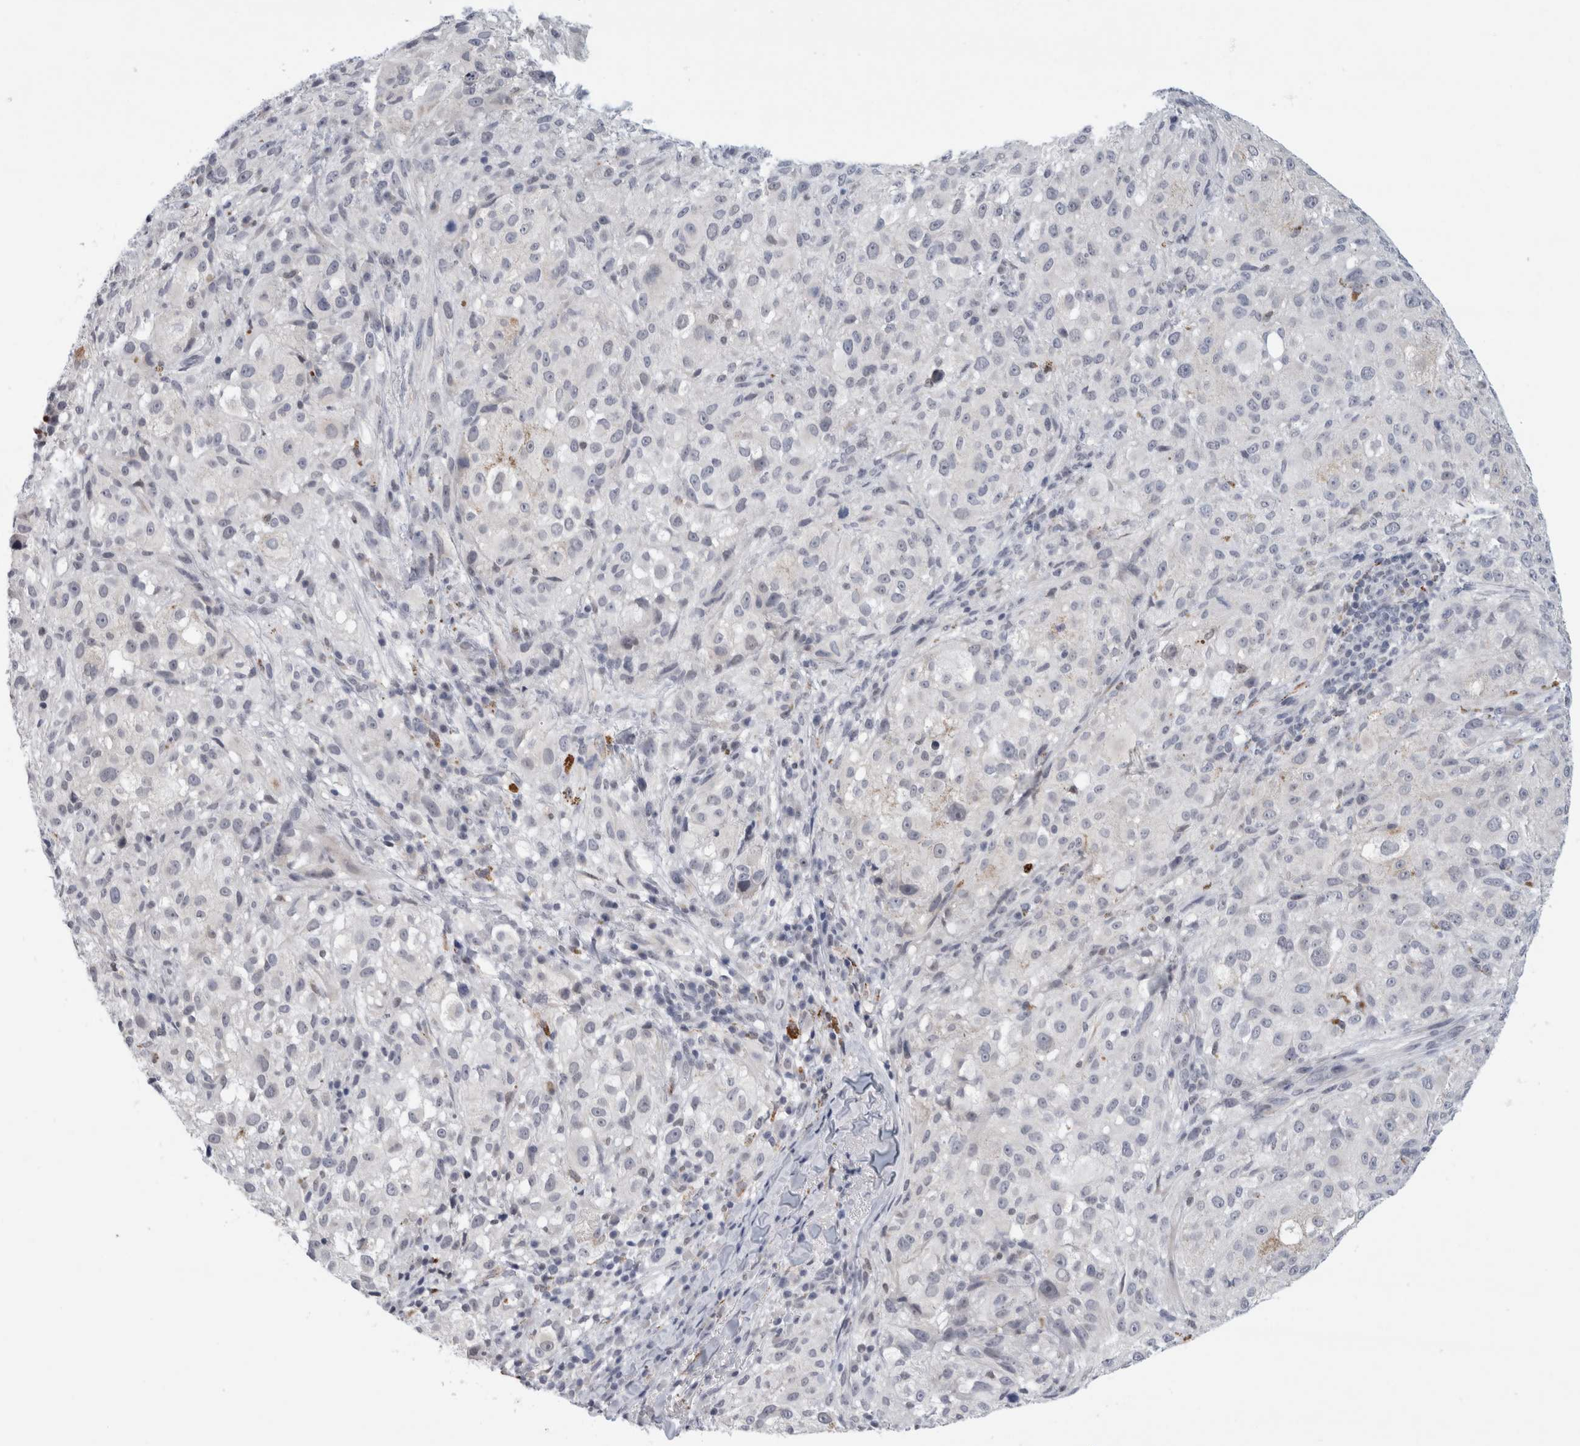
{"staining": {"intensity": "negative", "quantity": "none", "location": "none"}, "tissue": "melanoma", "cell_type": "Tumor cells", "image_type": "cancer", "snomed": [{"axis": "morphology", "description": "Necrosis, NOS"}, {"axis": "morphology", "description": "Malignant melanoma, NOS"}, {"axis": "topography", "description": "Skin"}], "caption": "Human melanoma stained for a protein using immunohistochemistry shows no positivity in tumor cells.", "gene": "NIPA1", "patient": {"sex": "female", "age": 87}}